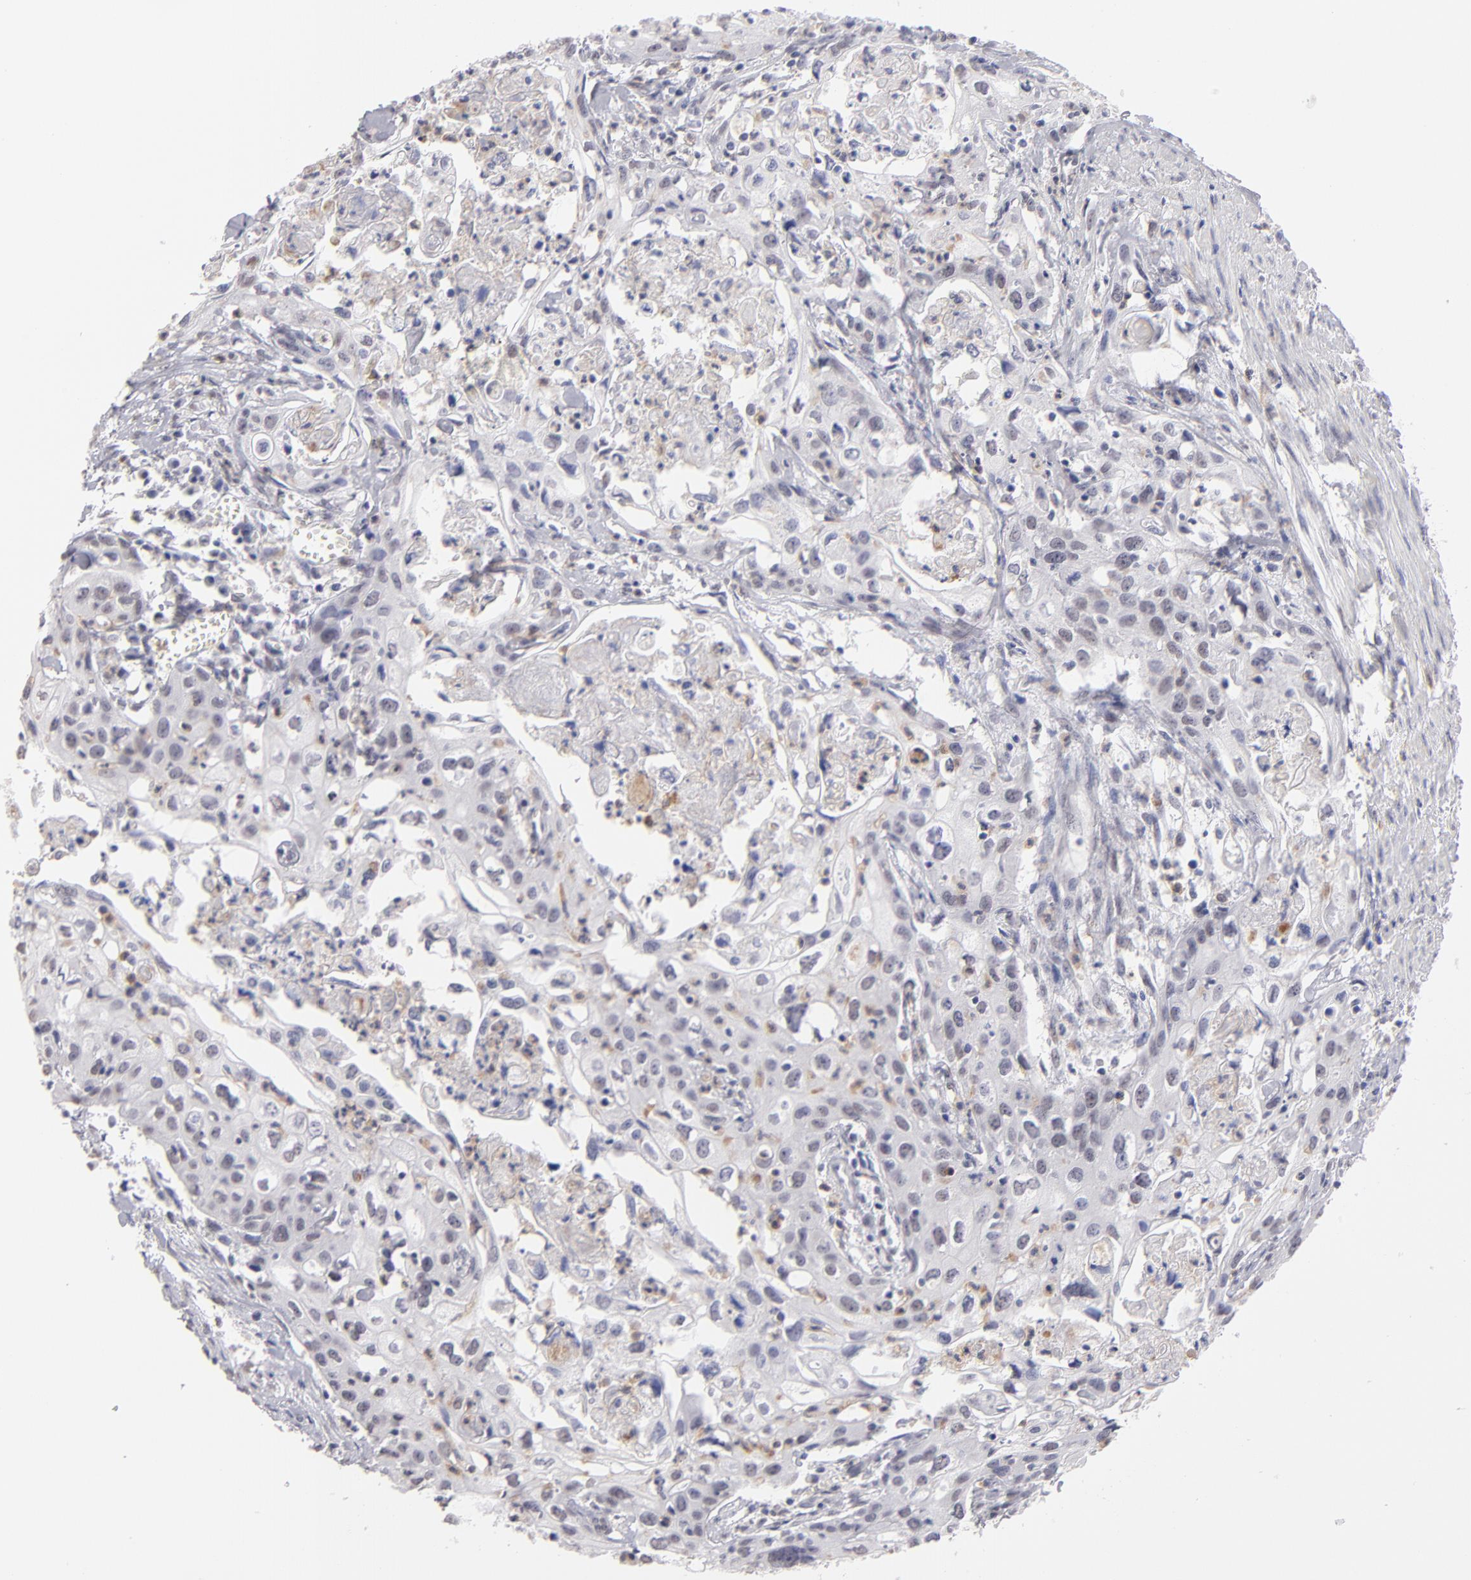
{"staining": {"intensity": "negative", "quantity": "none", "location": "none"}, "tissue": "urothelial cancer", "cell_type": "Tumor cells", "image_type": "cancer", "snomed": [{"axis": "morphology", "description": "Urothelial carcinoma, High grade"}, {"axis": "topography", "description": "Urinary bladder"}], "caption": "High magnification brightfield microscopy of urothelial carcinoma (high-grade) stained with DAB (3,3'-diaminobenzidine) (brown) and counterstained with hematoxylin (blue): tumor cells show no significant expression.", "gene": "MGAM", "patient": {"sex": "male", "age": 54}}